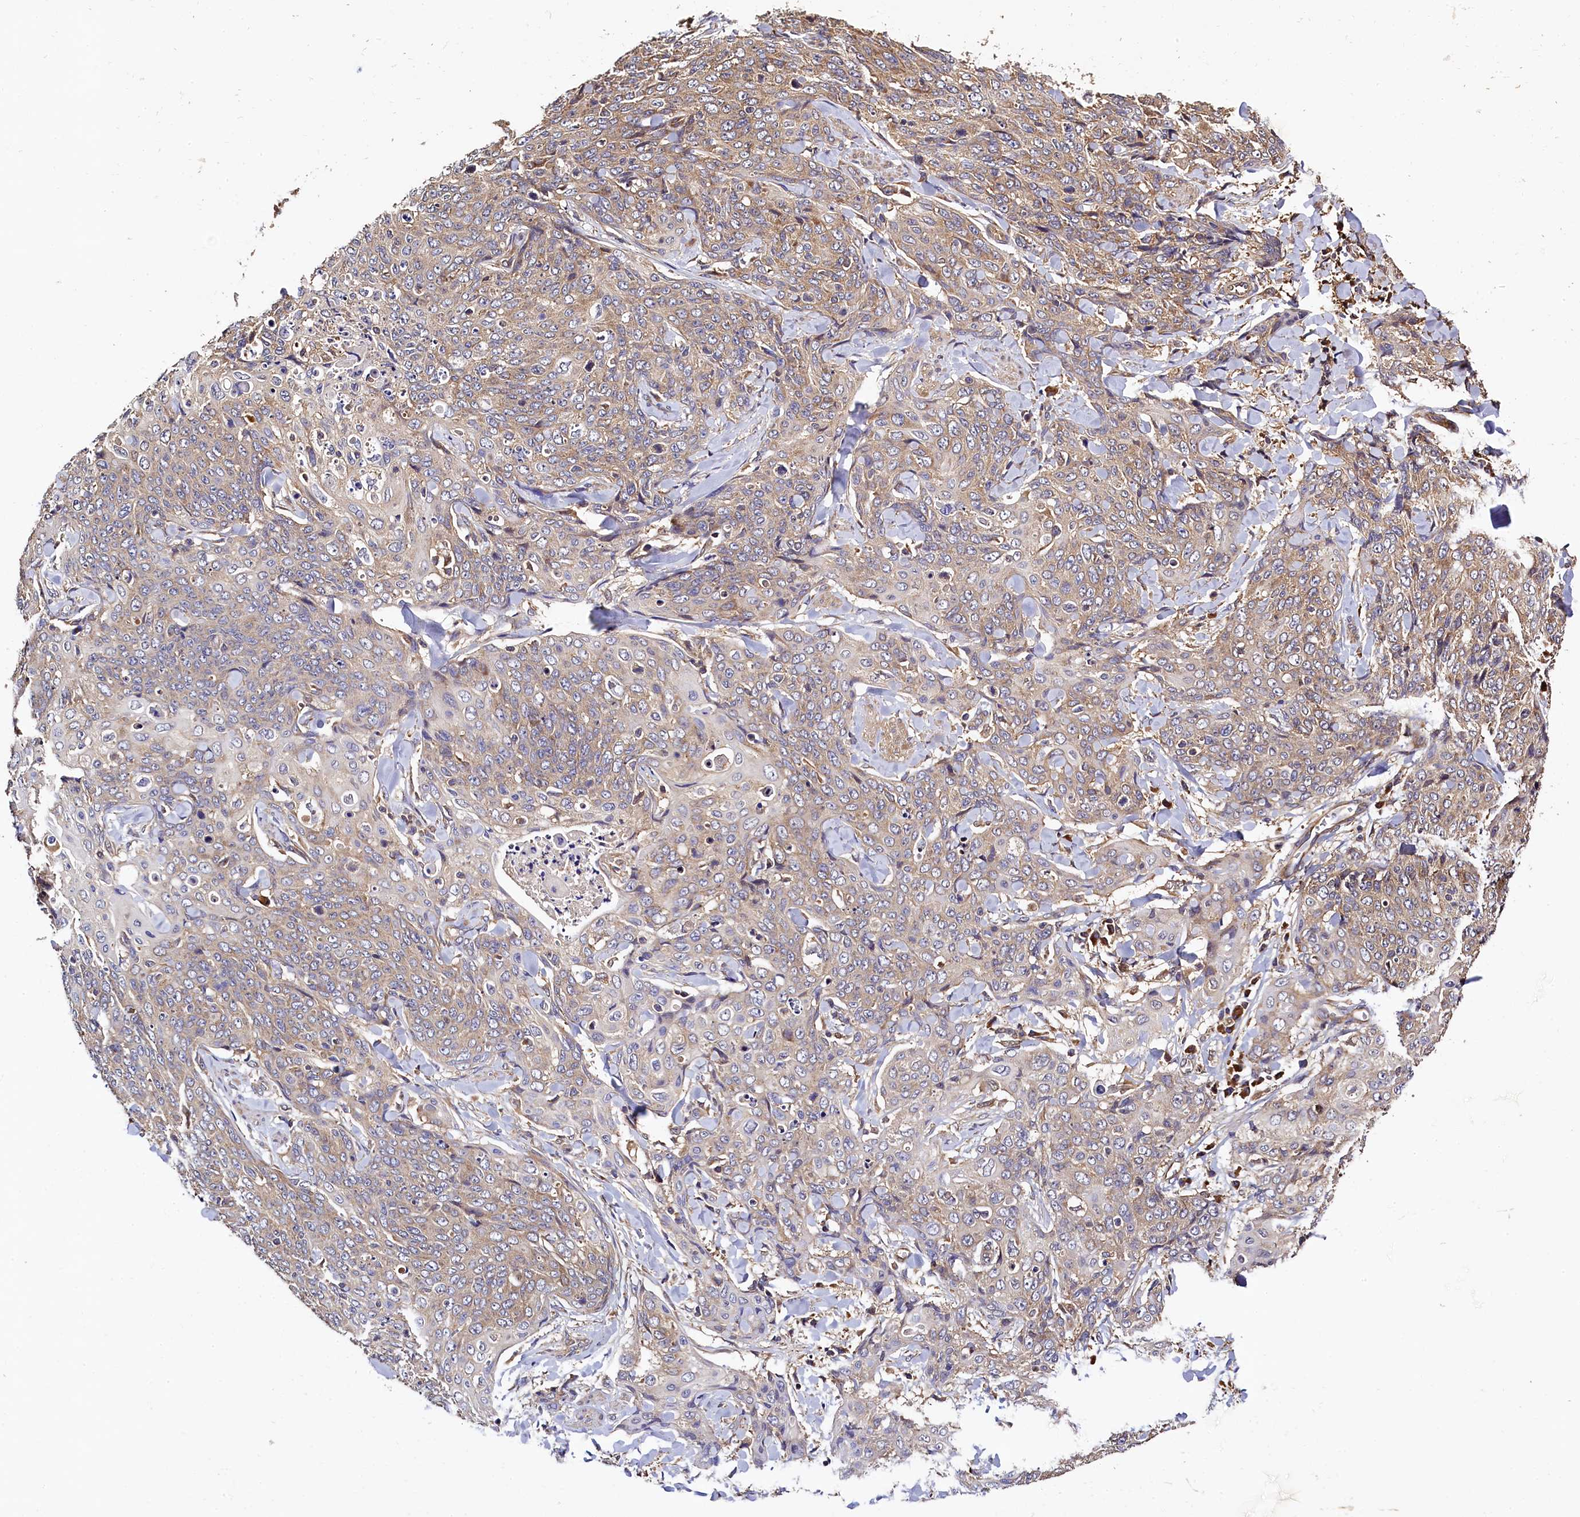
{"staining": {"intensity": "weak", "quantity": "25%-75%", "location": "cytoplasmic/membranous"}, "tissue": "skin cancer", "cell_type": "Tumor cells", "image_type": "cancer", "snomed": [{"axis": "morphology", "description": "Squamous cell carcinoma, NOS"}, {"axis": "topography", "description": "Skin"}, {"axis": "topography", "description": "Vulva"}], "caption": "Tumor cells show low levels of weak cytoplasmic/membranous positivity in approximately 25%-75% of cells in skin squamous cell carcinoma.", "gene": "KLC2", "patient": {"sex": "female", "age": 85}}